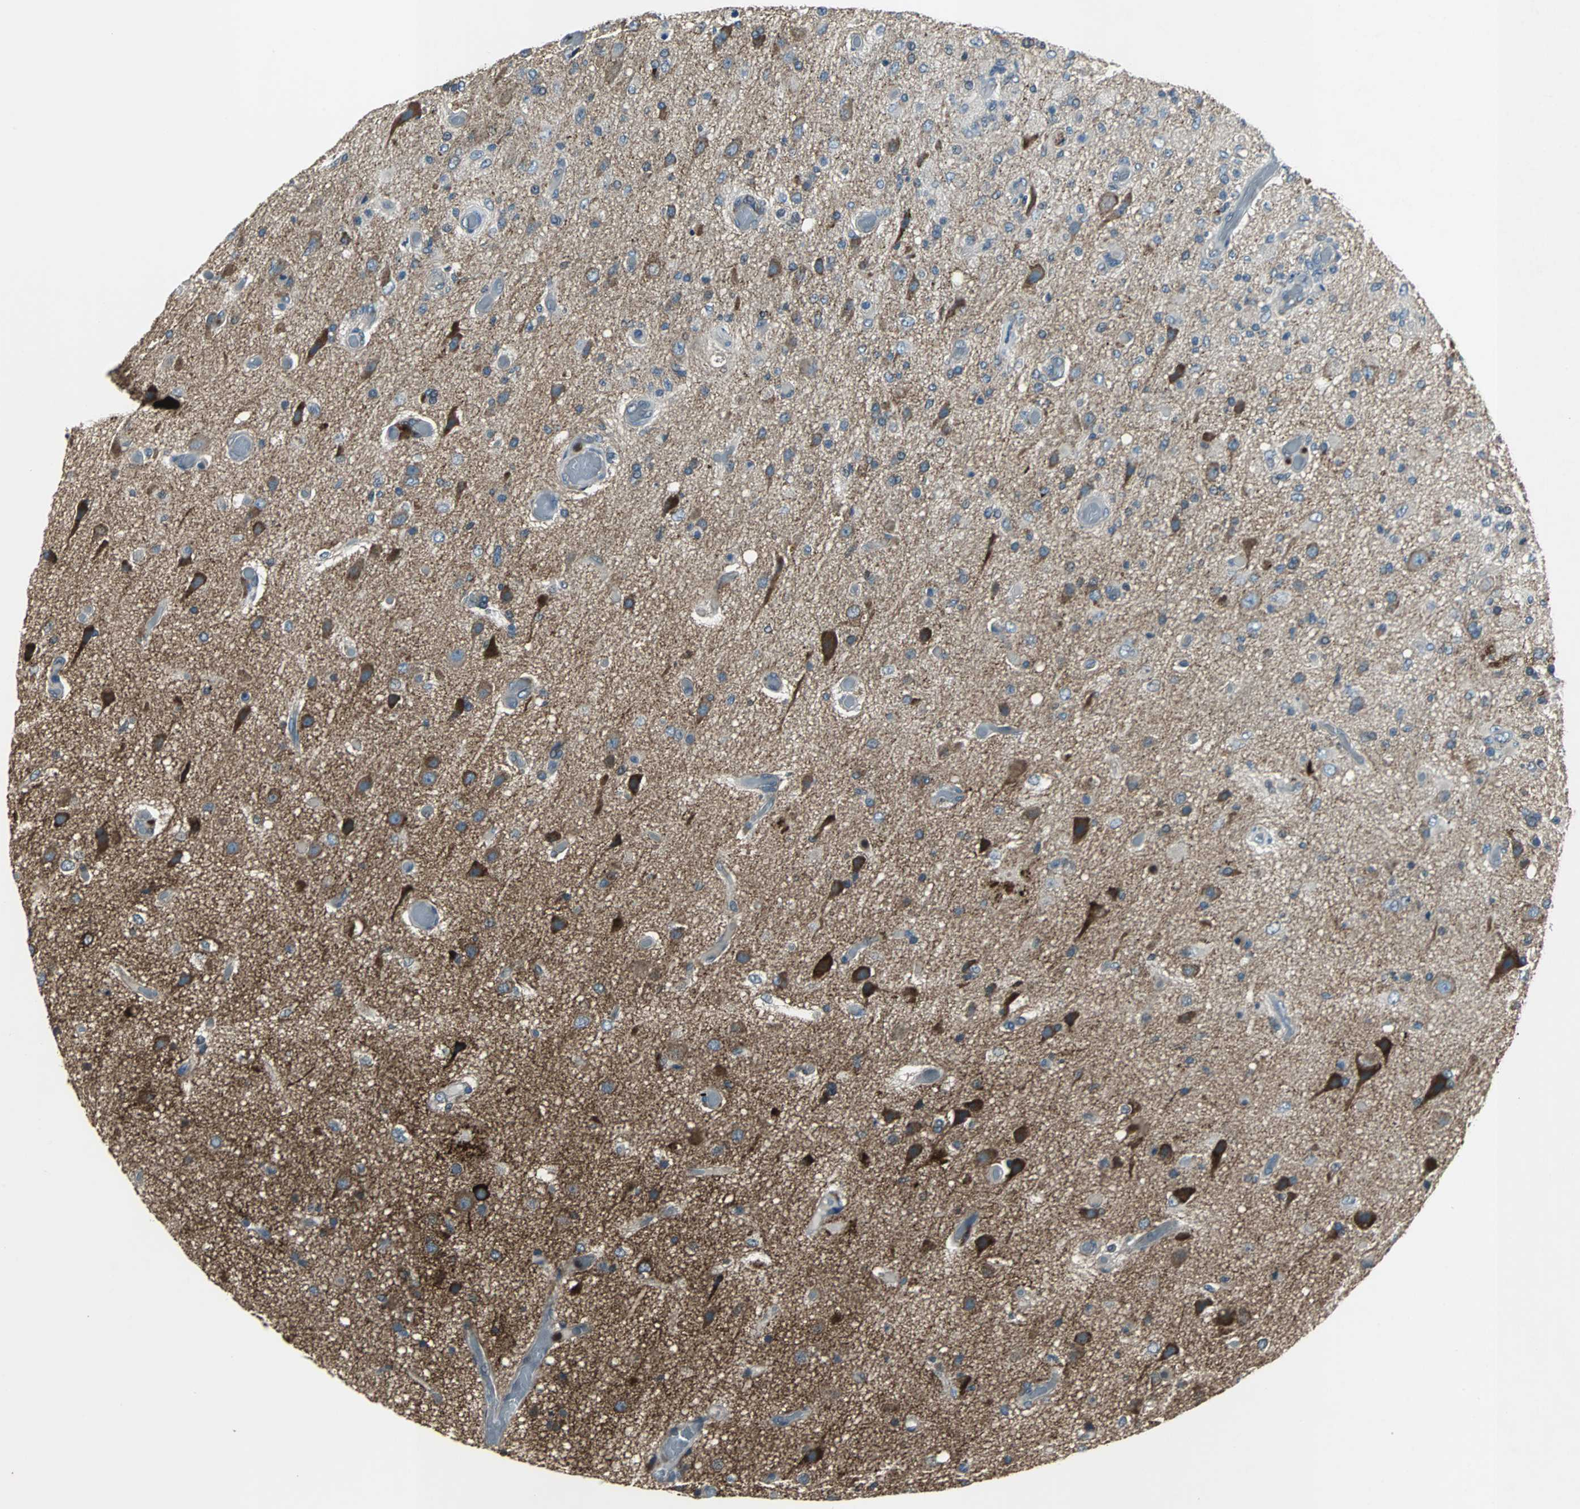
{"staining": {"intensity": "moderate", "quantity": "<25%", "location": "cytoplasmic/membranous"}, "tissue": "glioma", "cell_type": "Tumor cells", "image_type": "cancer", "snomed": [{"axis": "morphology", "description": "Normal tissue, NOS"}, {"axis": "morphology", "description": "Glioma, malignant, High grade"}, {"axis": "topography", "description": "Cerebral cortex"}], "caption": "Glioma stained for a protein (brown) demonstrates moderate cytoplasmic/membranous positive staining in about <25% of tumor cells.", "gene": "SOS1", "patient": {"sex": "male", "age": 77}}